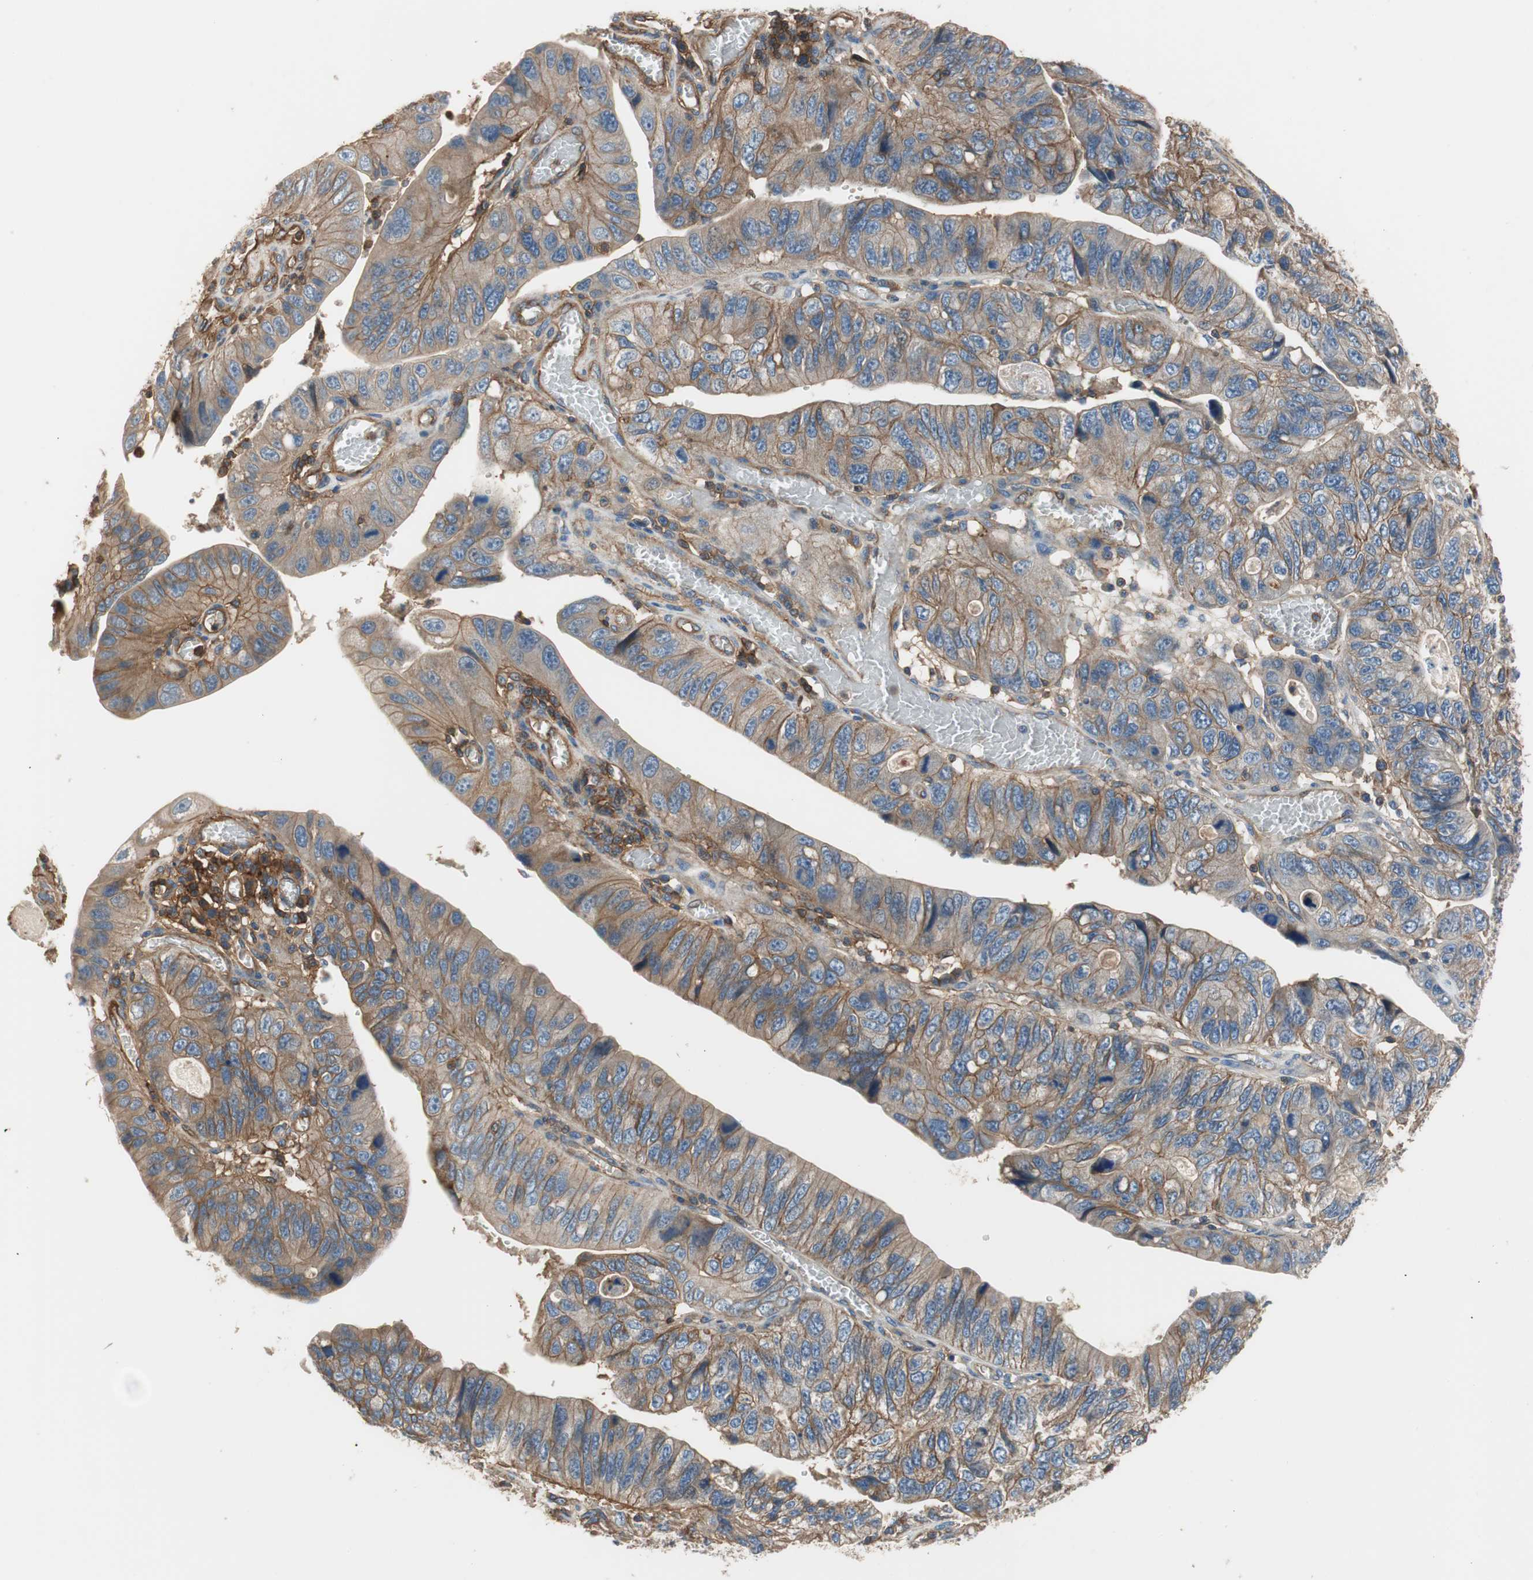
{"staining": {"intensity": "moderate", "quantity": ">75%", "location": "cytoplasmic/membranous"}, "tissue": "stomach cancer", "cell_type": "Tumor cells", "image_type": "cancer", "snomed": [{"axis": "morphology", "description": "Adenocarcinoma, NOS"}, {"axis": "topography", "description": "Stomach"}], "caption": "Immunohistochemical staining of human stomach cancer (adenocarcinoma) shows medium levels of moderate cytoplasmic/membranous positivity in approximately >75% of tumor cells.", "gene": "IL1RL1", "patient": {"sex": "male", "age": 59}}